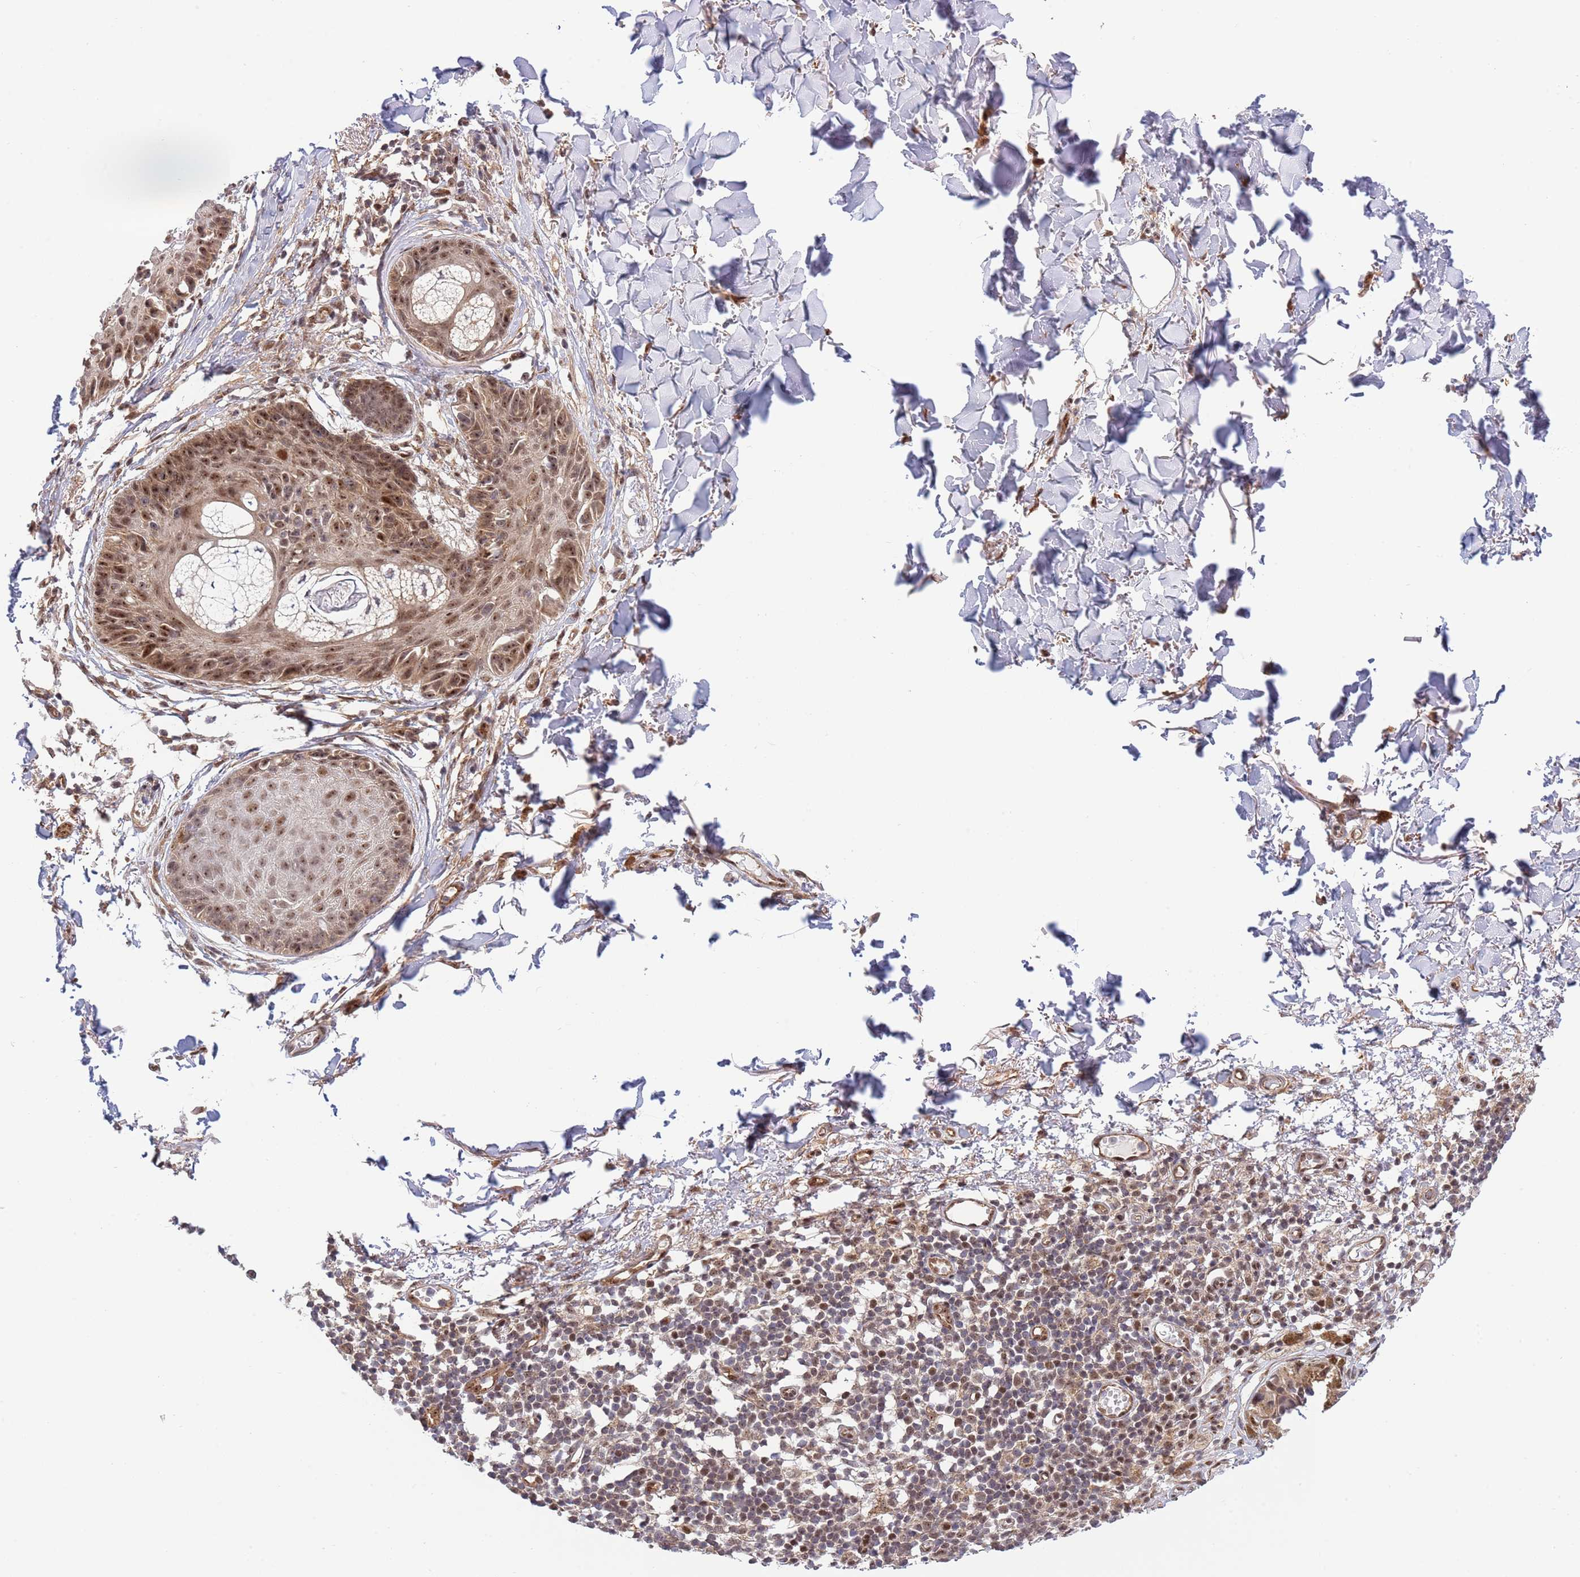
{"staining": {"intensity": "moderate", "quantity": ">75%", "location": "nuclear"}, "tissue": "melanoma", "cell_type": "Tumor cells", "image_type": "cancer", "snomed": [{"axis": "morphology", "description": "Malignant melanoma, NOS"}, {"axis": "topography", "description": "Skin"}], "caption": "Malignant melanoma tissue shows moderate nuclear expression in approximately >75% of tumor cells", "gene": "TBX10", "patient": {"sex": "male", "age": 73}}